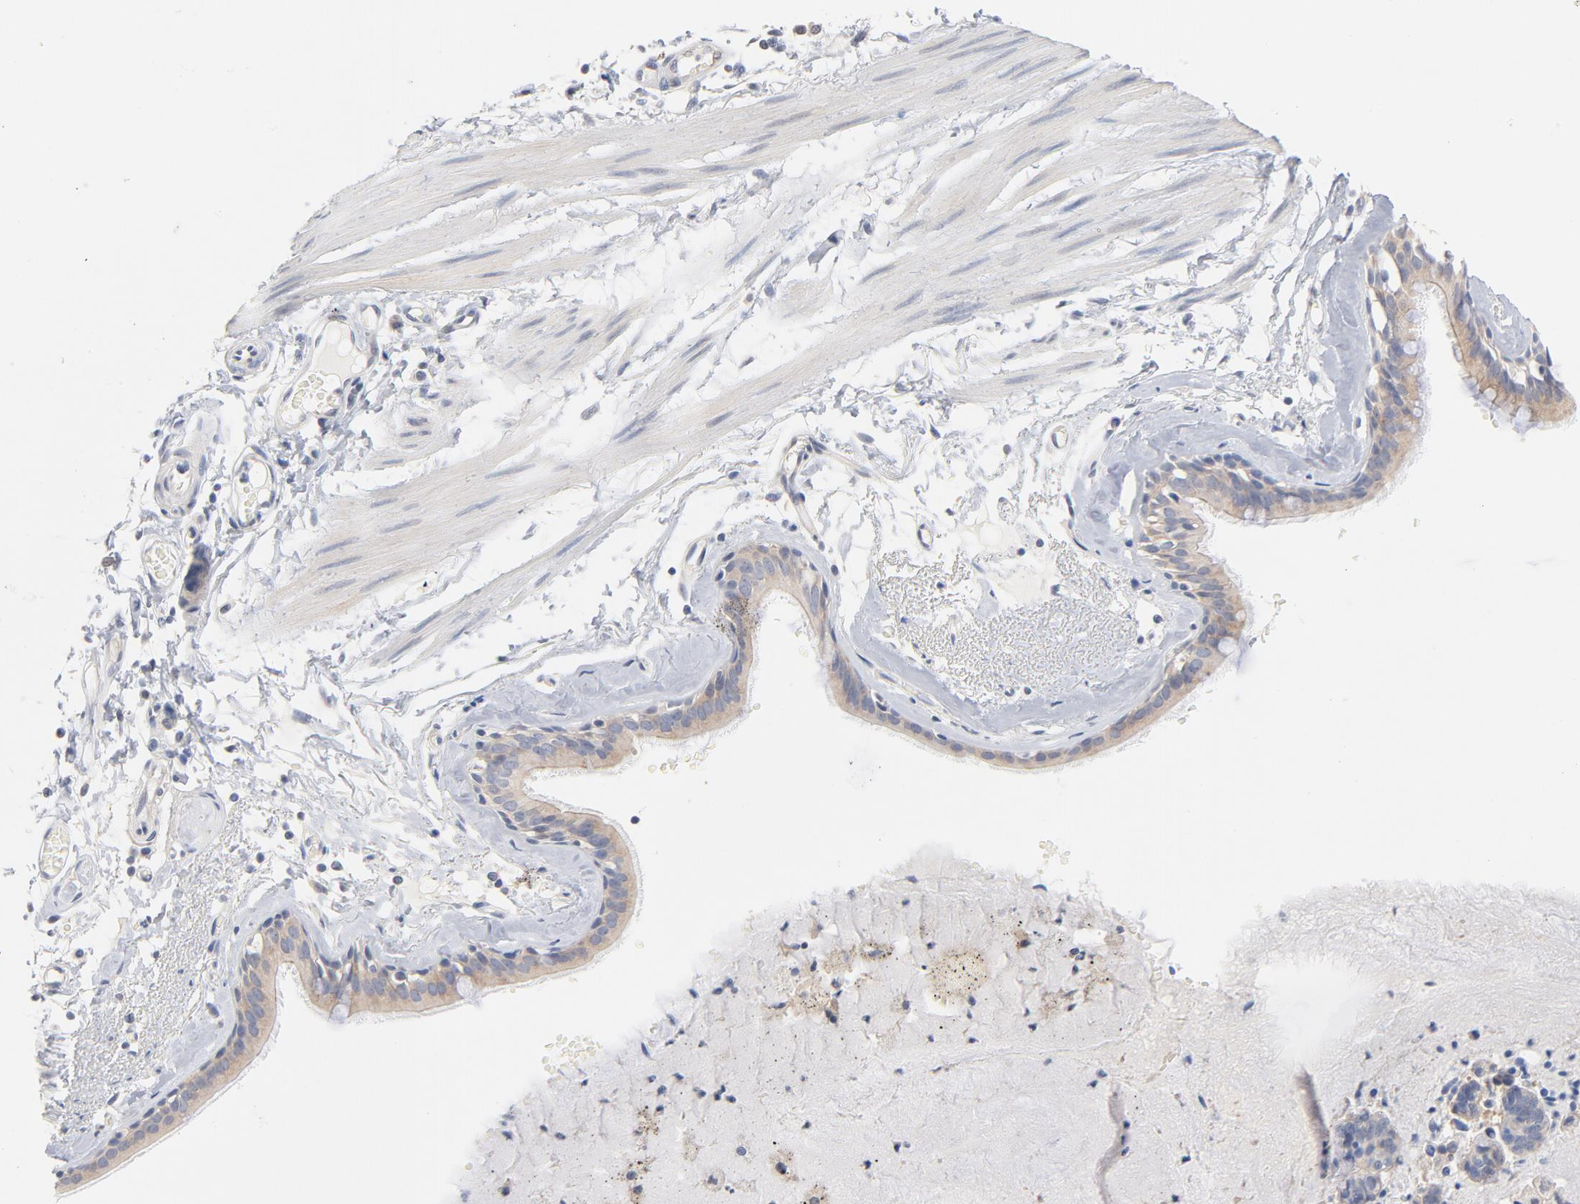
{"staining": {"intensity": "weak", "quantity": ">75%", "location": "cytoplasmic/membranous"}, "tissue": "bronchus", "cell_type": "Respiratory epithelial cells", "image_type": "normal", "snomed": [{"axis": "morphology", "description": "Normal tissue, NOS"}, {"axis": "topography", "description": "Bronchus"}, {"axis": "topography", "description": "Lung"}], "caption": "Respiratory epithelial cells display low levels of weak cytoplasmic/membranous positivity in approximately >75% of cells in unremarkable bronchus.", "gene": "UBL4A", "patient": {"sex": "female", "age": 56}}